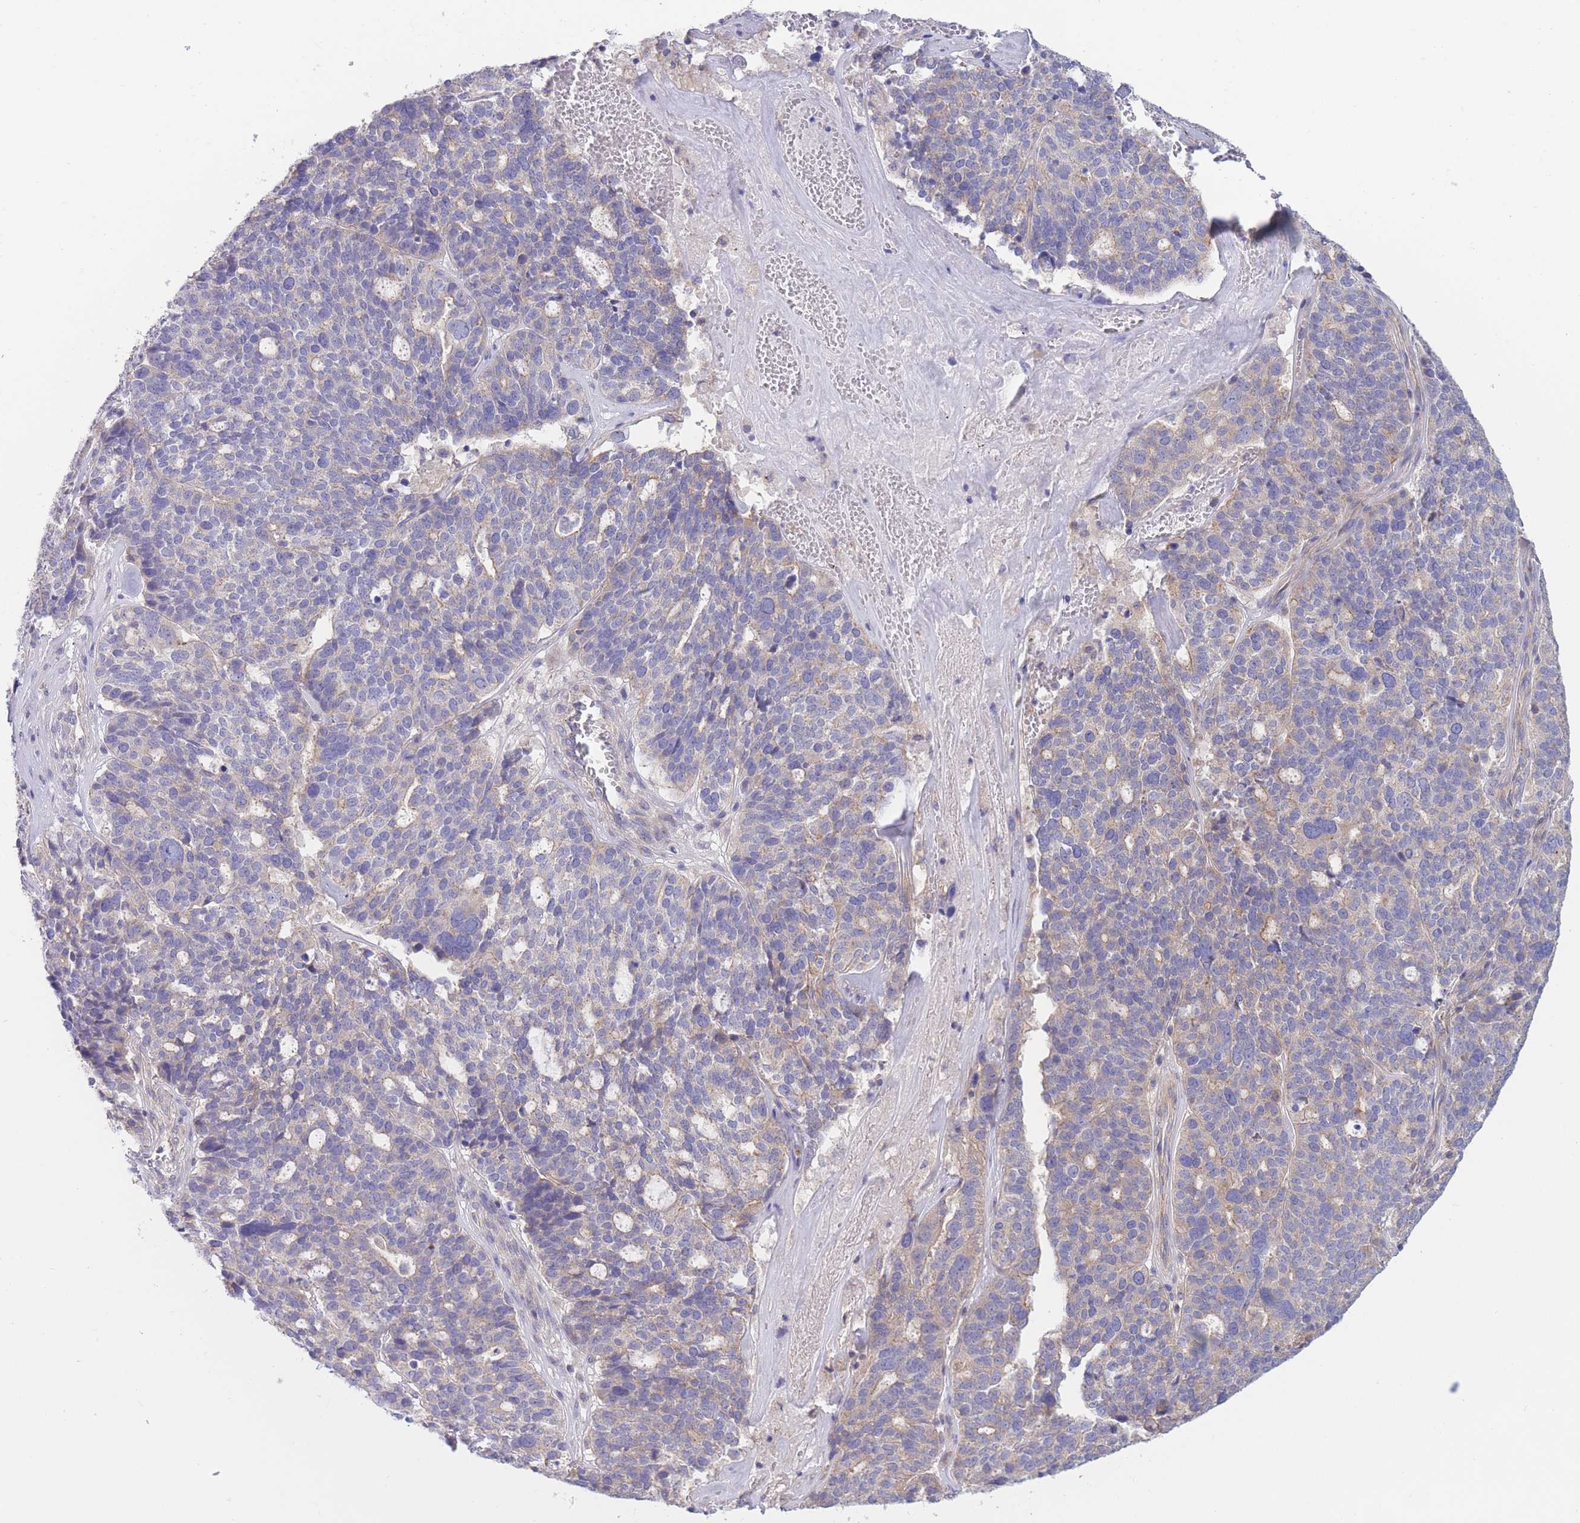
{"staining": {"intensity": "weak", "quantity": "<25%", "location": "cytoplasmic/membranous"}, "tissue": "ovarian cancer", "cell_type": "Tumor cells", "image_type": "cancer", "snomed": [{"axis": "morphology", "description": "Cystadenocarcinoma, serous, NOS"}, {"axis": "topography", "description": "Ovary"}], "caption": "A high-resolution photomicrograph shows immunohistochemistry staining of serous cystadenocarcinoma (ovarian), which demonstrates no significant staining in tumor cells.", "gene": "ALS2CL", "patient": {"sex": "female", "age": 59}}